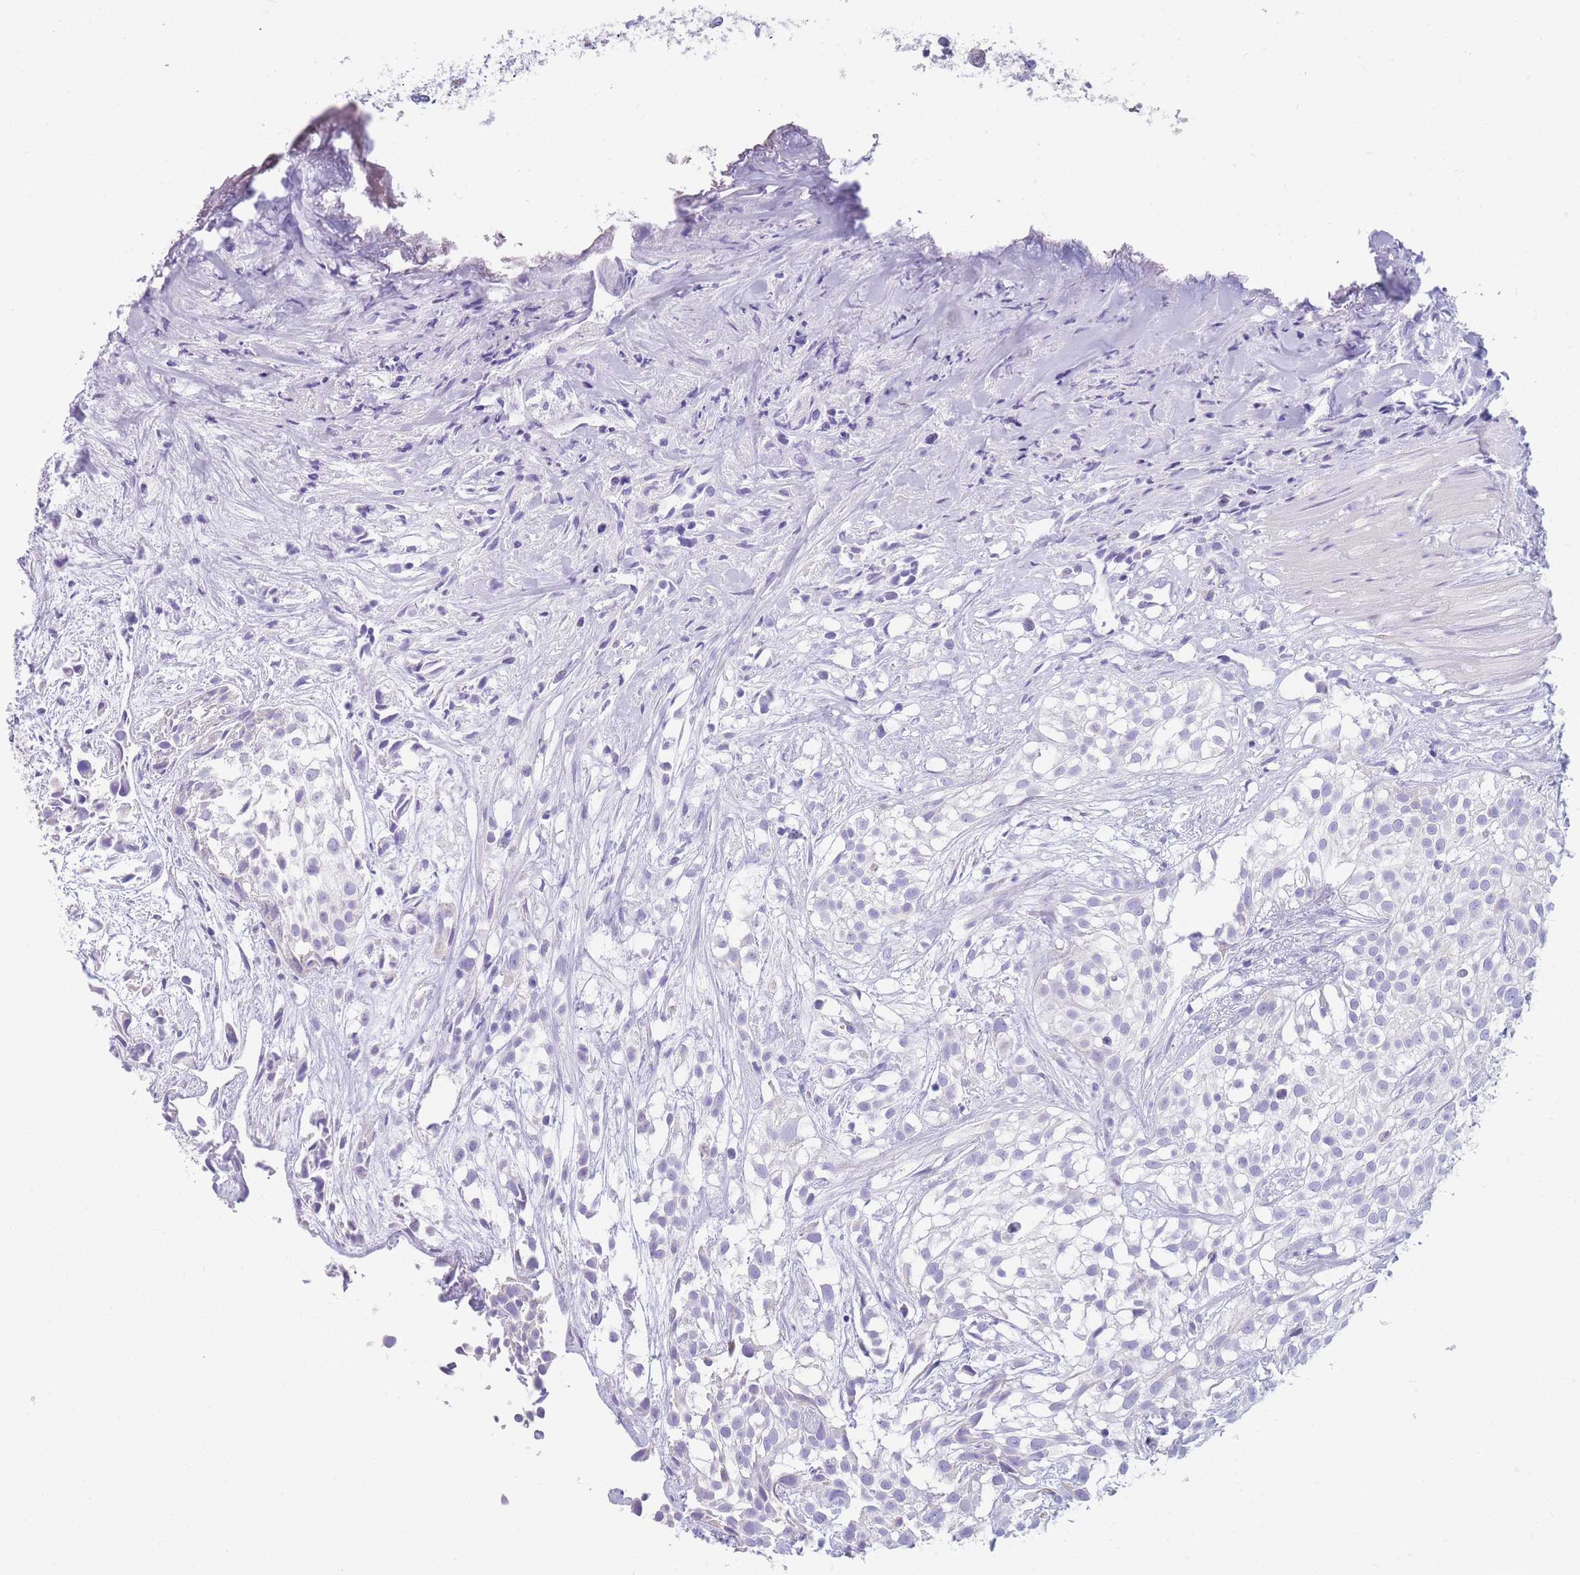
{"staining": {"intensity": "negative", "quantity": "none", "location": "none"}, "tissue": "urothelial cancer", "cell_type": "Tumor cells", "image_type": "cancer", "snomed": [{"axis": "morphology", "description": "Urothelial carcinoma, High grade"}, {"axis": "topography", "description": "Urinary bladder"}], "caption": "This is an immunohistochemistry (IHC) photomicrograph of urothelial carcinoma (high-grade). There is no positivity in tumor cells.", "gene": "DHRS11", "patient": {"sex": "male", "age": 56}}